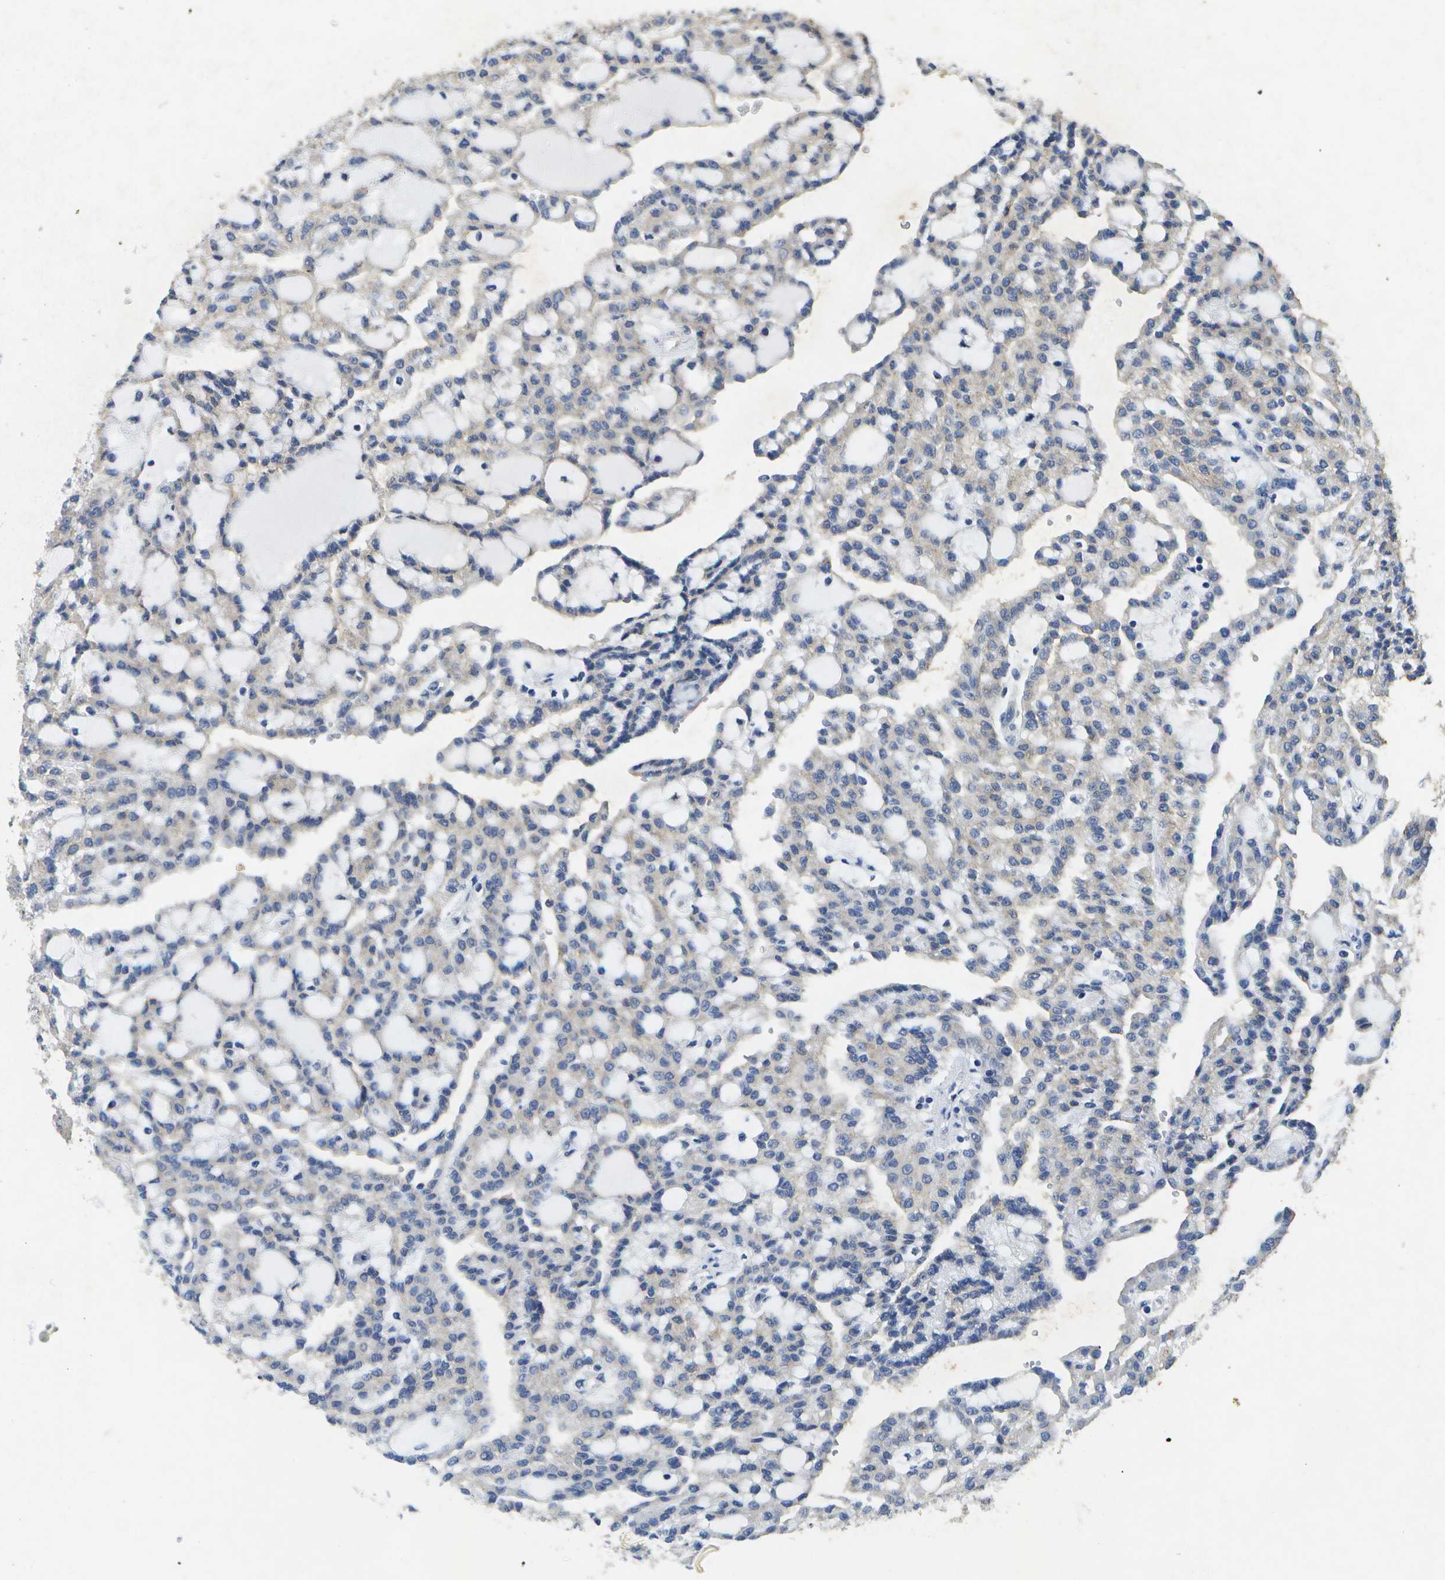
{"staining": {"intensity": "weak", "quantity": "<25%", "location": "cytoplasmic/membranous"}, "tissue": "renal cancer", "cell_type": "Tumor cells", "image_type": "cancer", "snomed": [{"axis": "morphology", "description": "Adenocarcinoma, NOS"}, {"axis": "topography", "description": "Kidney"}], "caption": "Immunohistochemistry (IHC) of renal cancer demonstrates no positivity in tumor cells.", "gene": "KDELR1", "patient": {"sex": "male", "age": 63}}